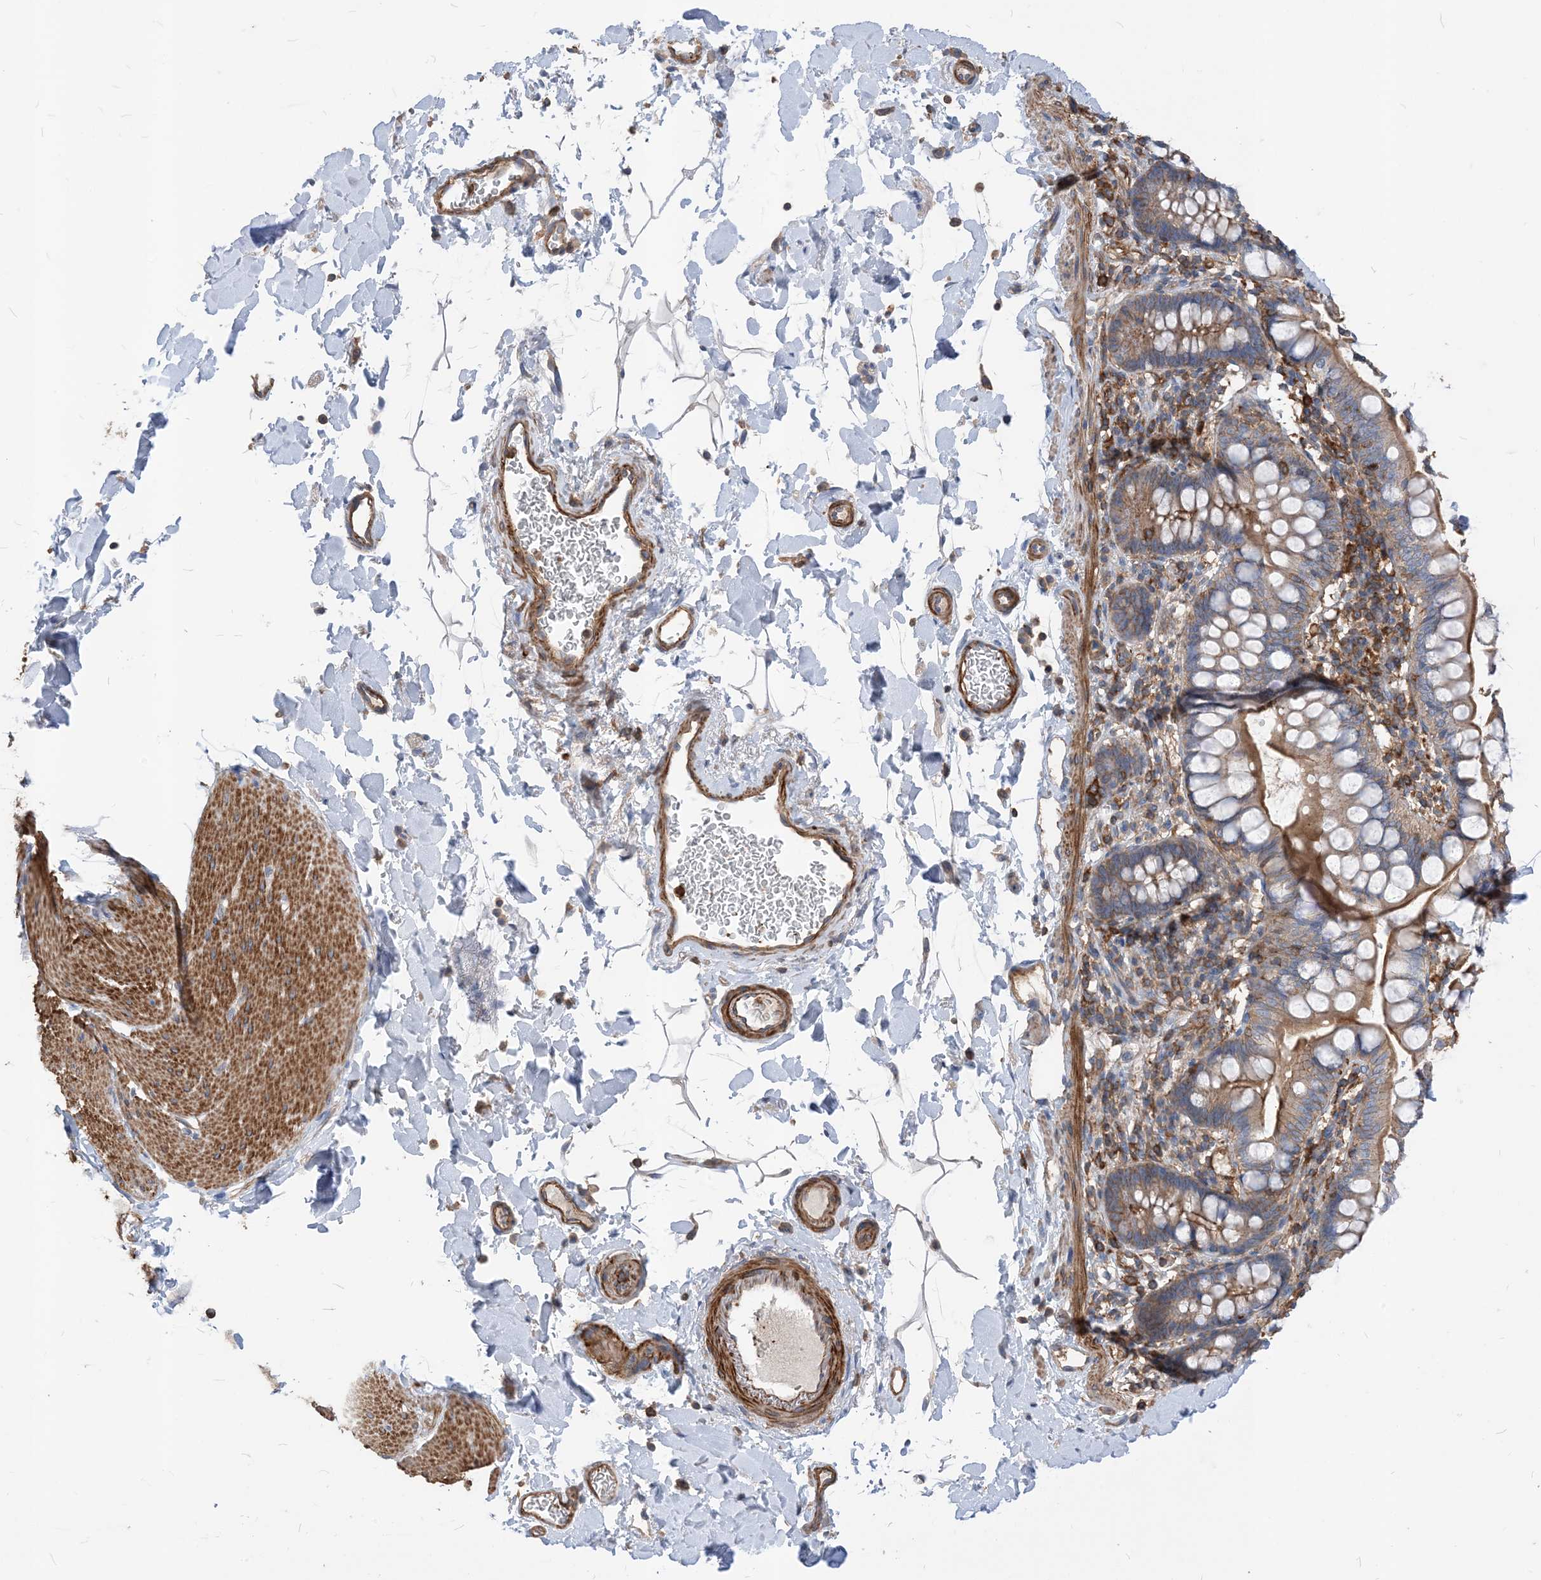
{"staining": {"intensity": "strong", "quantity": ">75%", "location": "cytoplasmic/membranous"}, "tissue": "smooth muscle", "cell_type": "Smooth muscle cells", "image_type": "normal", "snomed": [{"axis": "morphology", "description": "Normal tissue, NOS"}, {"axis": "topography", "description": "Smooth muscle"}, {"axis": "topography", "description": "Small intestine"}], "caption": "Immunohistochemical staining of benign human smooth muscle shows high levels of strong cytoplasmic/membranous positivity in approximately >75% of smooth muscle cells. (DAB IHC with brightfield microscopy, high magnification).", "gene": "PARVG", "patient": {"sex": "female", "age": 84}}